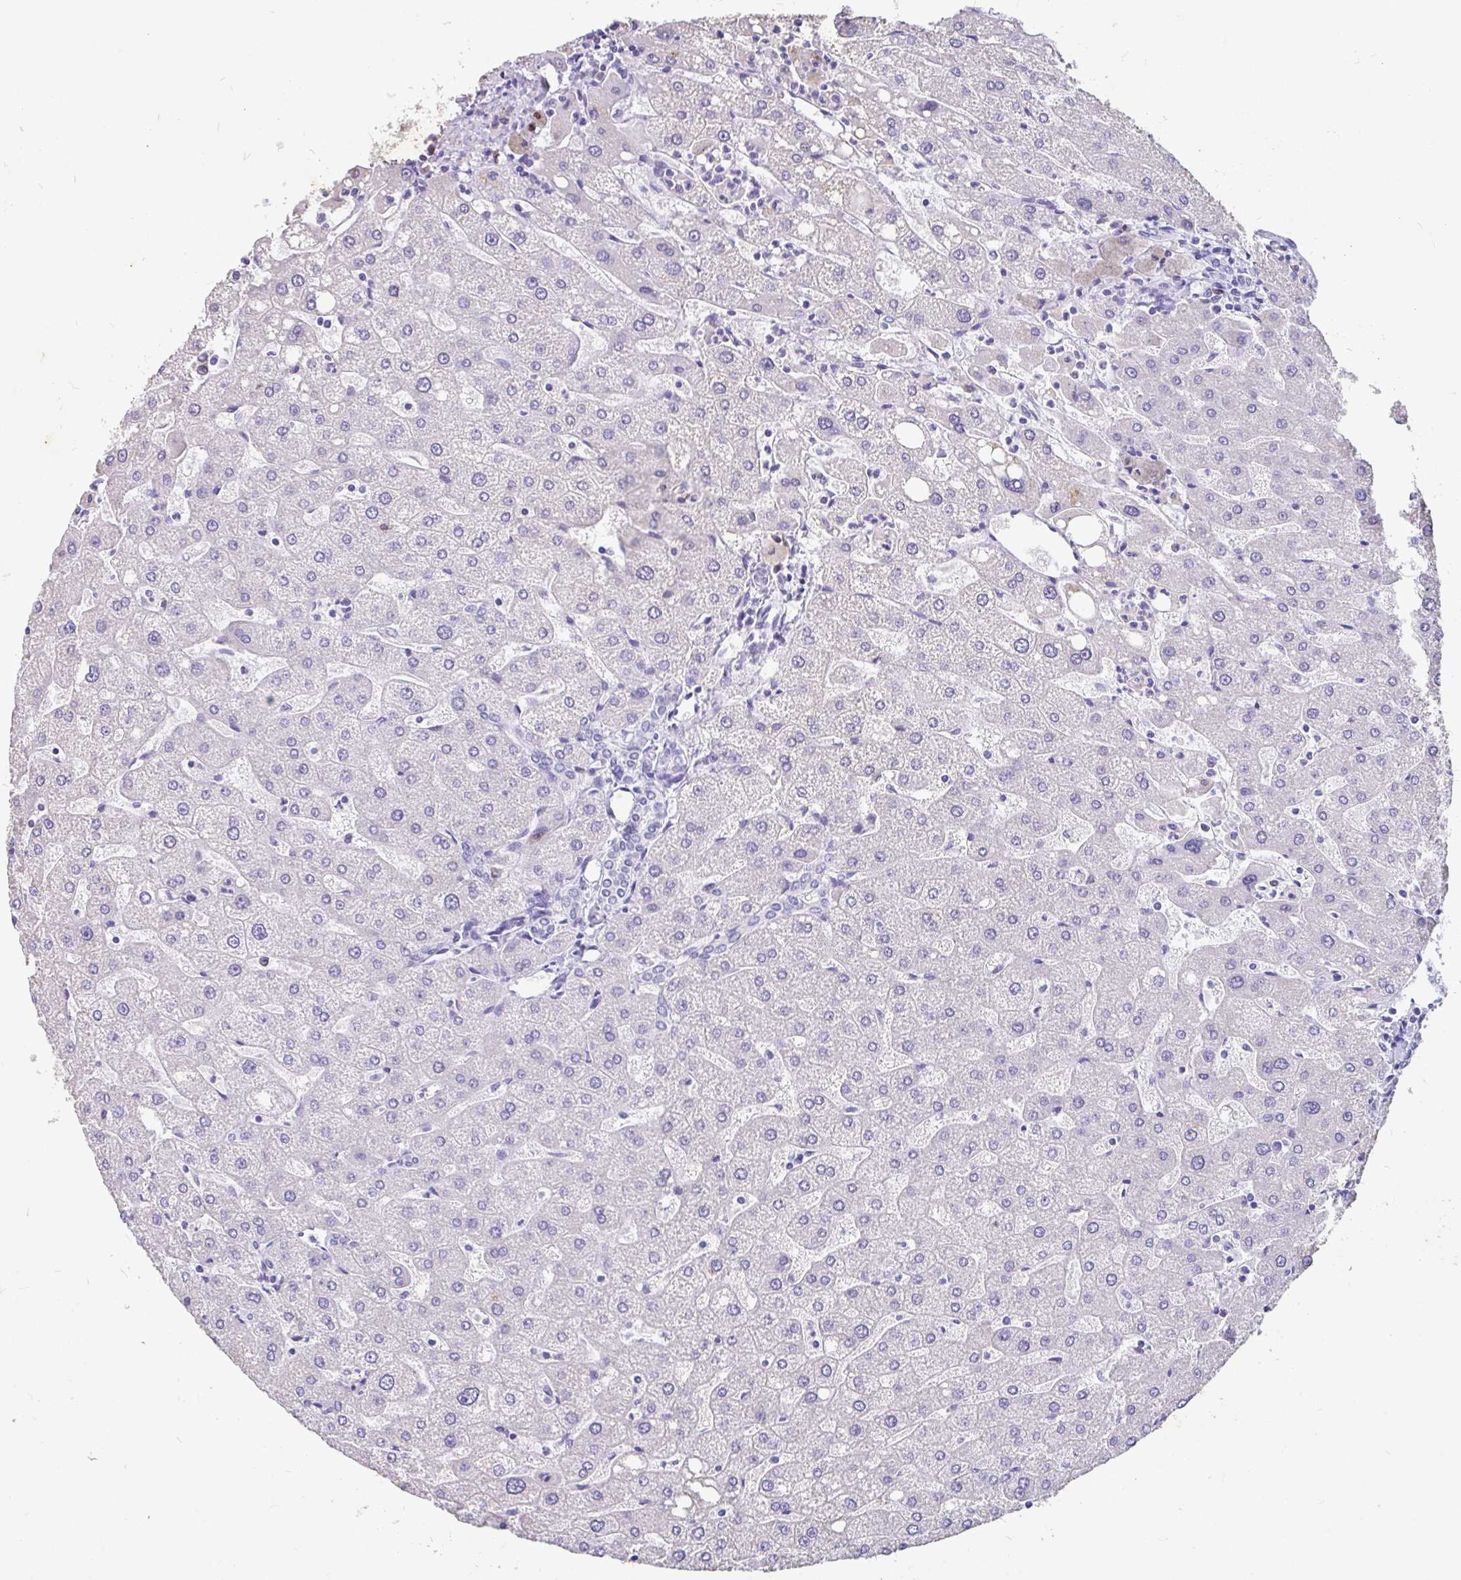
{"staining": {"intensity": "negative", "quantity": "none", "location": "none"}, "tissue": "liver", "cell_type": "Cholangiocytes", "image_type": "normal", "snomed": [{"axis": "morphology", "description": "Normal tissue, NOS"}, {"axis": "topography", "description": "Liver"}], "caption": "Immunohistochemistry (IHC) image of unremarkable liver: liver stained with DAB (3,3'-diaminobenzidine) shows no significant protein expression in cholangiocytes.", "gene": "EML5", "patient": {"sex": "male", "age": 67}}